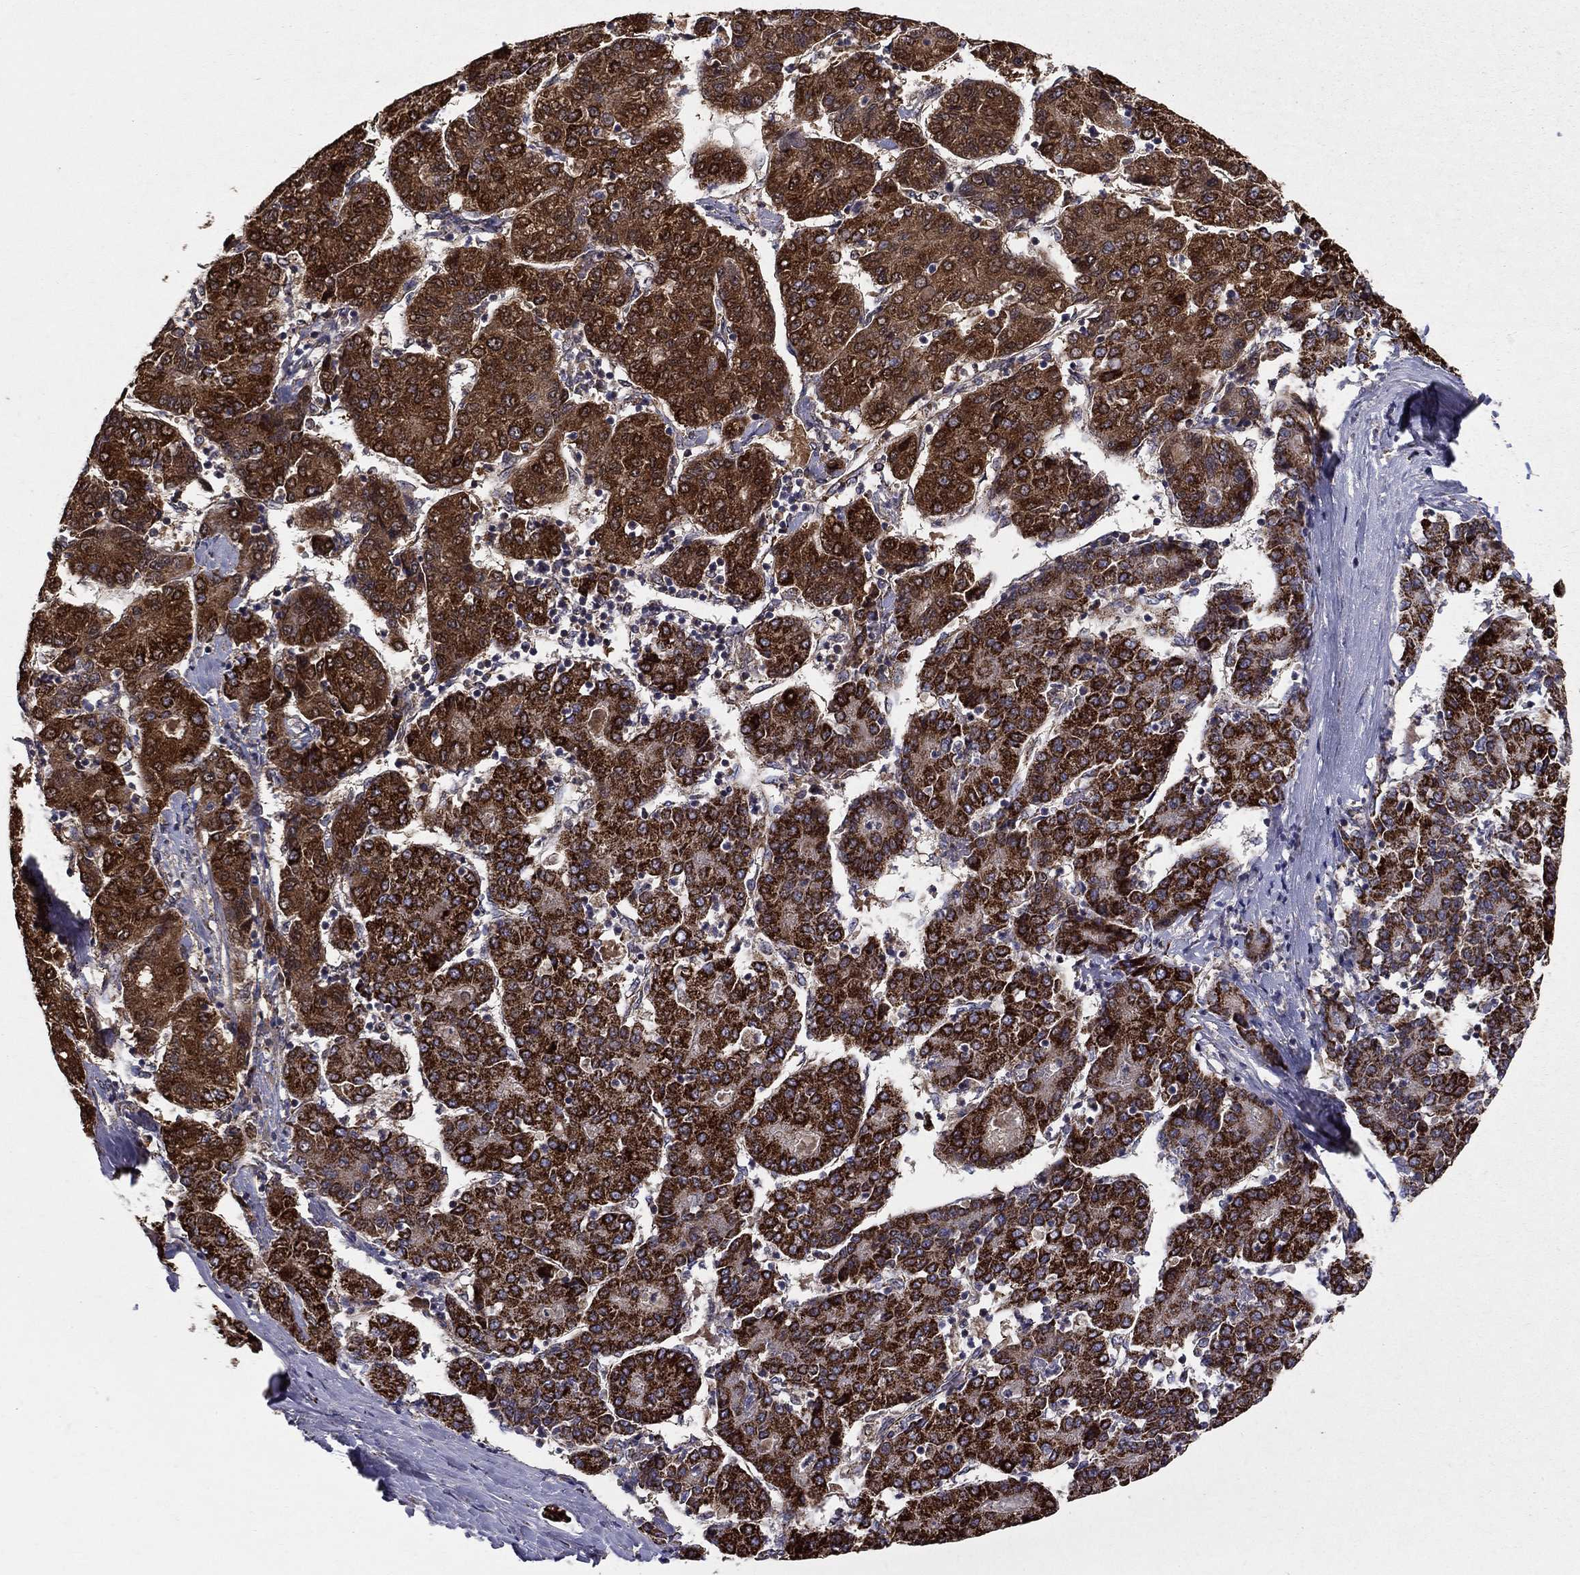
{"staining": {"intensity": "strong", "quantity": ">75%", "location": "cytoplasmic/membranous"}, "tissue": "liver cancer", "cell_type": "Tumor cells", "image_type": "cancer", "snomed": [{"axis": "morphology", "description": "Carcinoma, Hepatocellular, NOS"}, {"axis": "topography", "description": "Liver"}], "caption": "Immunohistochemistry (IHC) histopathology image of neoplastic tissue: human hepatocellular carcinoma (liver) stained using immunohistochemistry demonstrates high levels of strong protein expression localized specifically in the cytoplasmic/membranous of tumor cells, appearing as a cytoplasmic/membranous brown color.", "gene": "GCSH", "patient": {"sex": "male", "age": 65}}